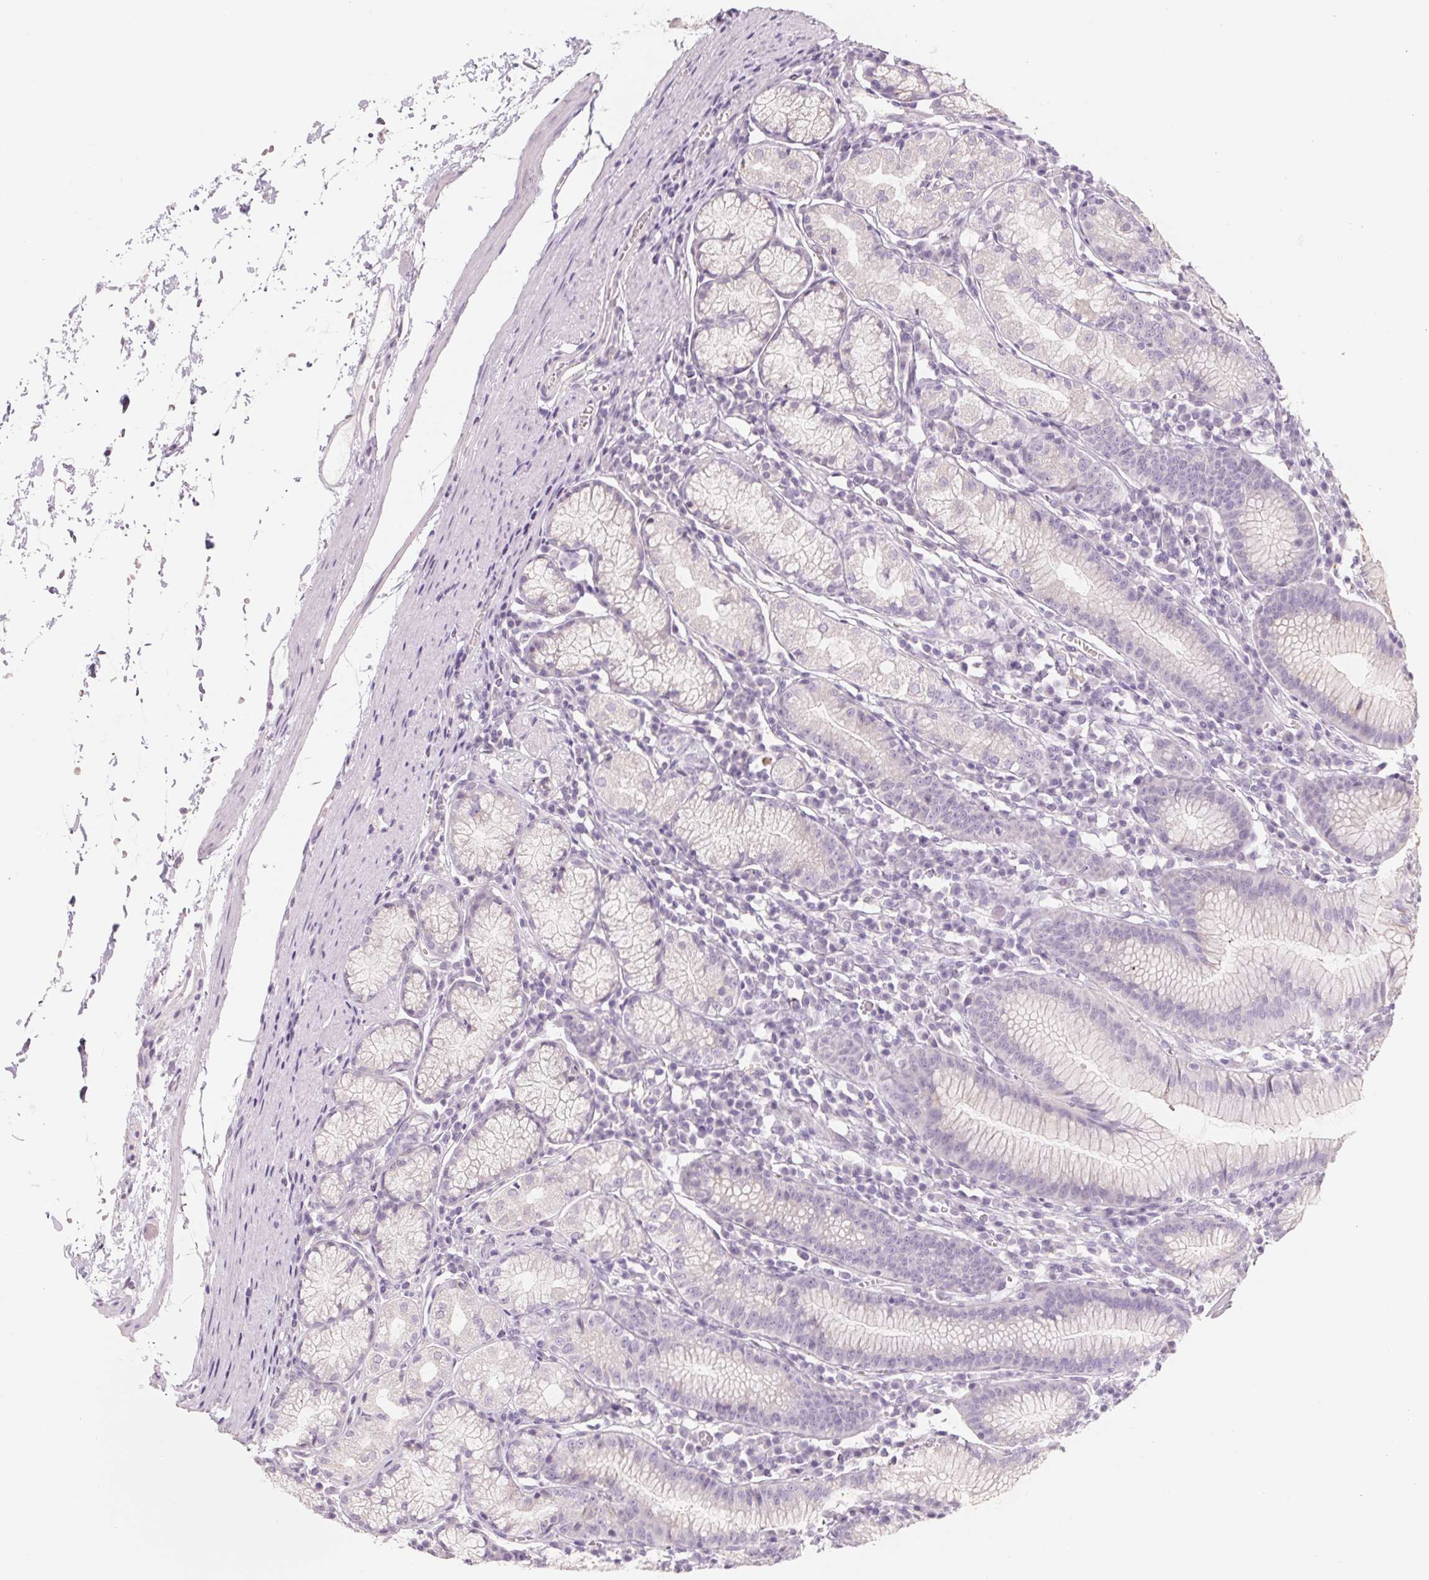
{"staining": {"intensity": "negative", "quantity": "none", "location": "none"}, "tissue": "stomach", "cell_type": "Glandular cells", "image_type": "normal", "snomed": [{"axis": "morphology", "description": "Normal tissue, NOS"}, {"axis": "topography", "description": "Stomach"}], "caption": "Immunohistochemical staining of benign stomach shows no significant staining in glandular cells. (Stains: DAB (3,3'-diaminobenzidine) IHC with hematoxylin counter stain, Microscopy: brightfield microscopy at high magnification).", "gene": "POU1F1", "patient": {"sex": "male", "age": 55}}